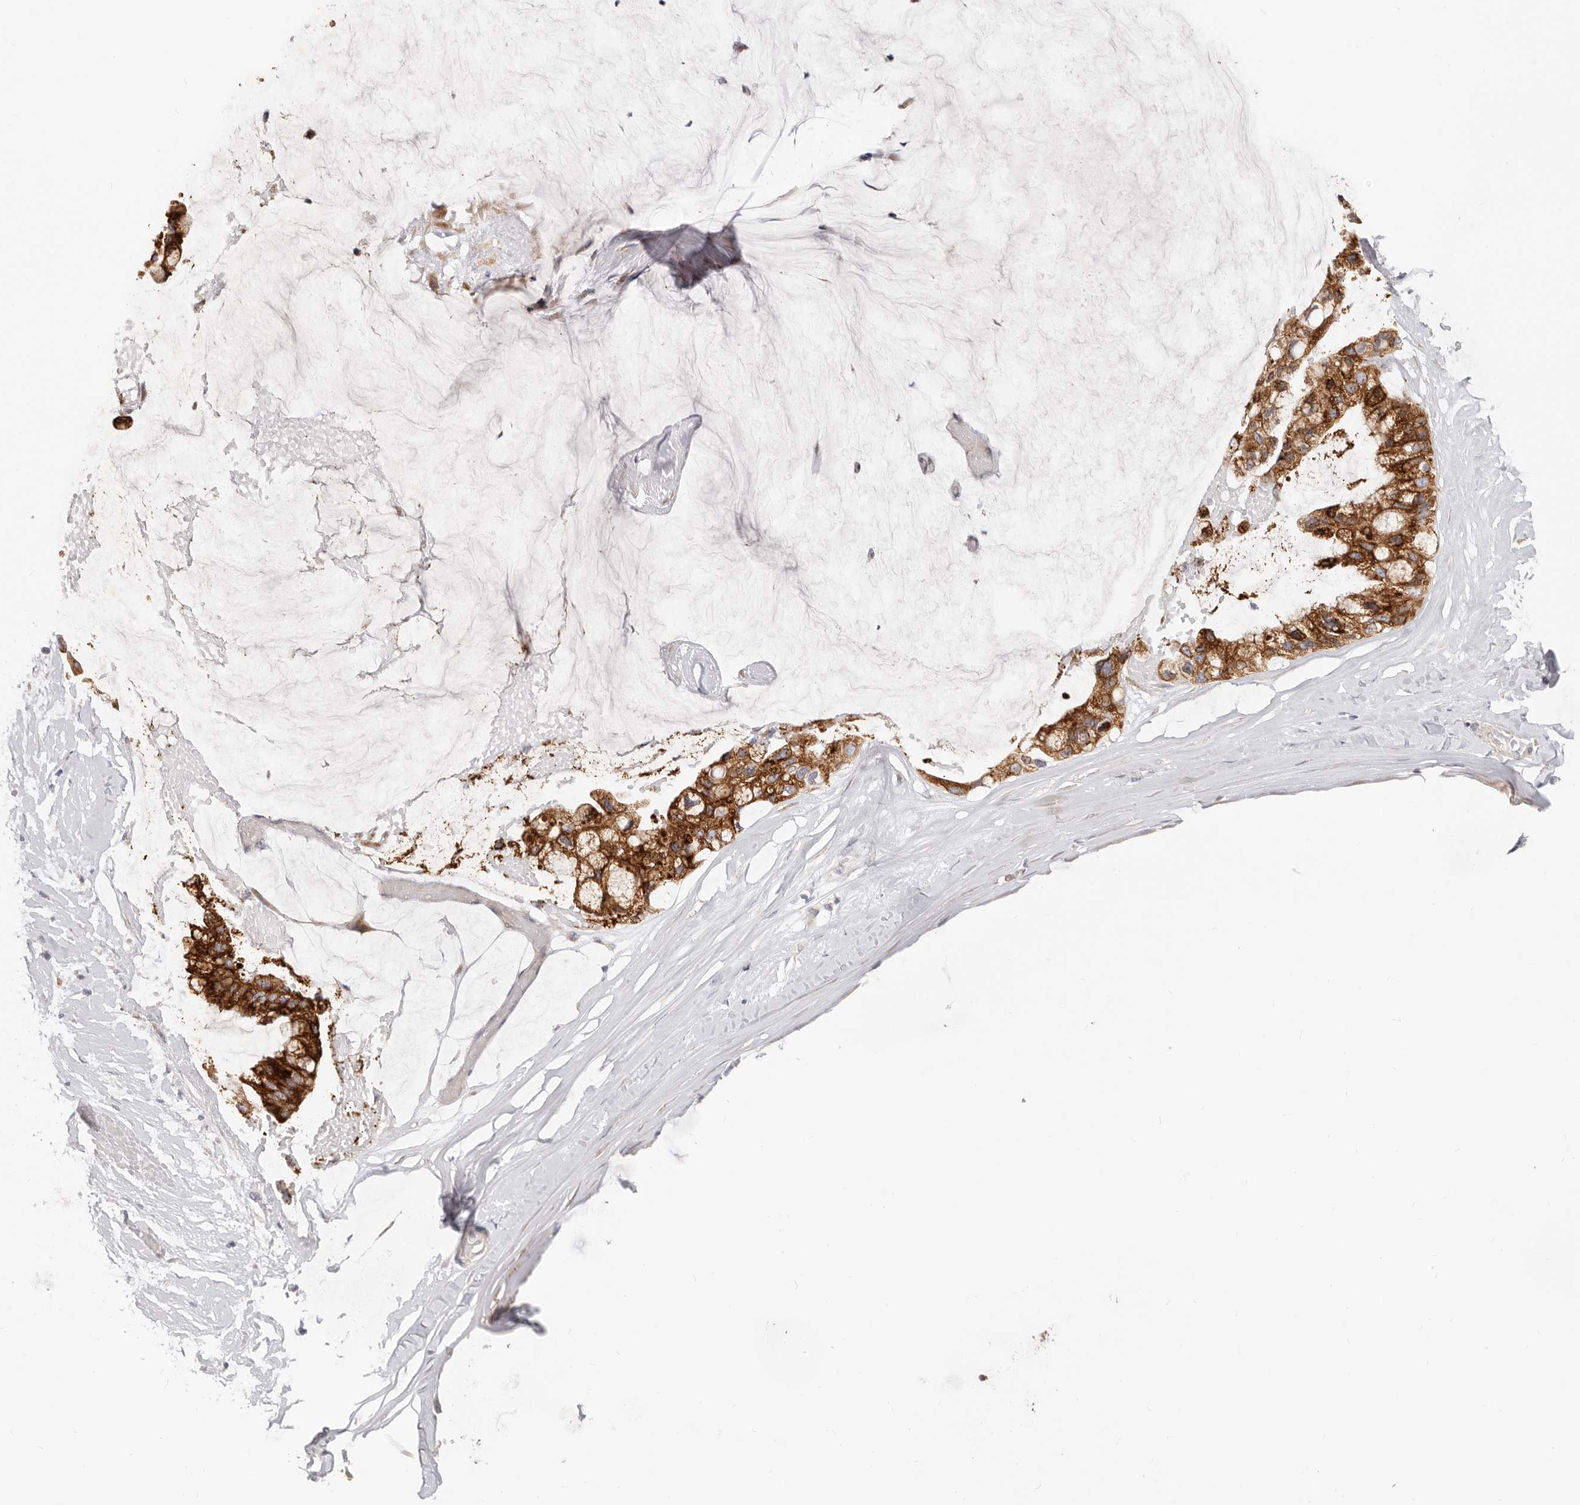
{"staining": {"intensity": "strong", "quantity": ">75%", "location": "cytoplasmic/membranous"}, "tissue": "ovarian cancer", "cell_type": "Tumor cells", "image_type": "cancer", "snomed": [{"axis": "morphology", "description": "Cystadenocarcinoma, mucinous, NOS"}, {"axis": "topography", "description": "Ovary"}], "caption": "Strong cytoplasmic/membranous positivity for a protein is identified in approximately >75% of tumor cells of ovarian cancer (mucinous cystadenocarcinoma) using IHC.", "gene": "TFB2M", "patient": {"sex": "female", "age": 39}}